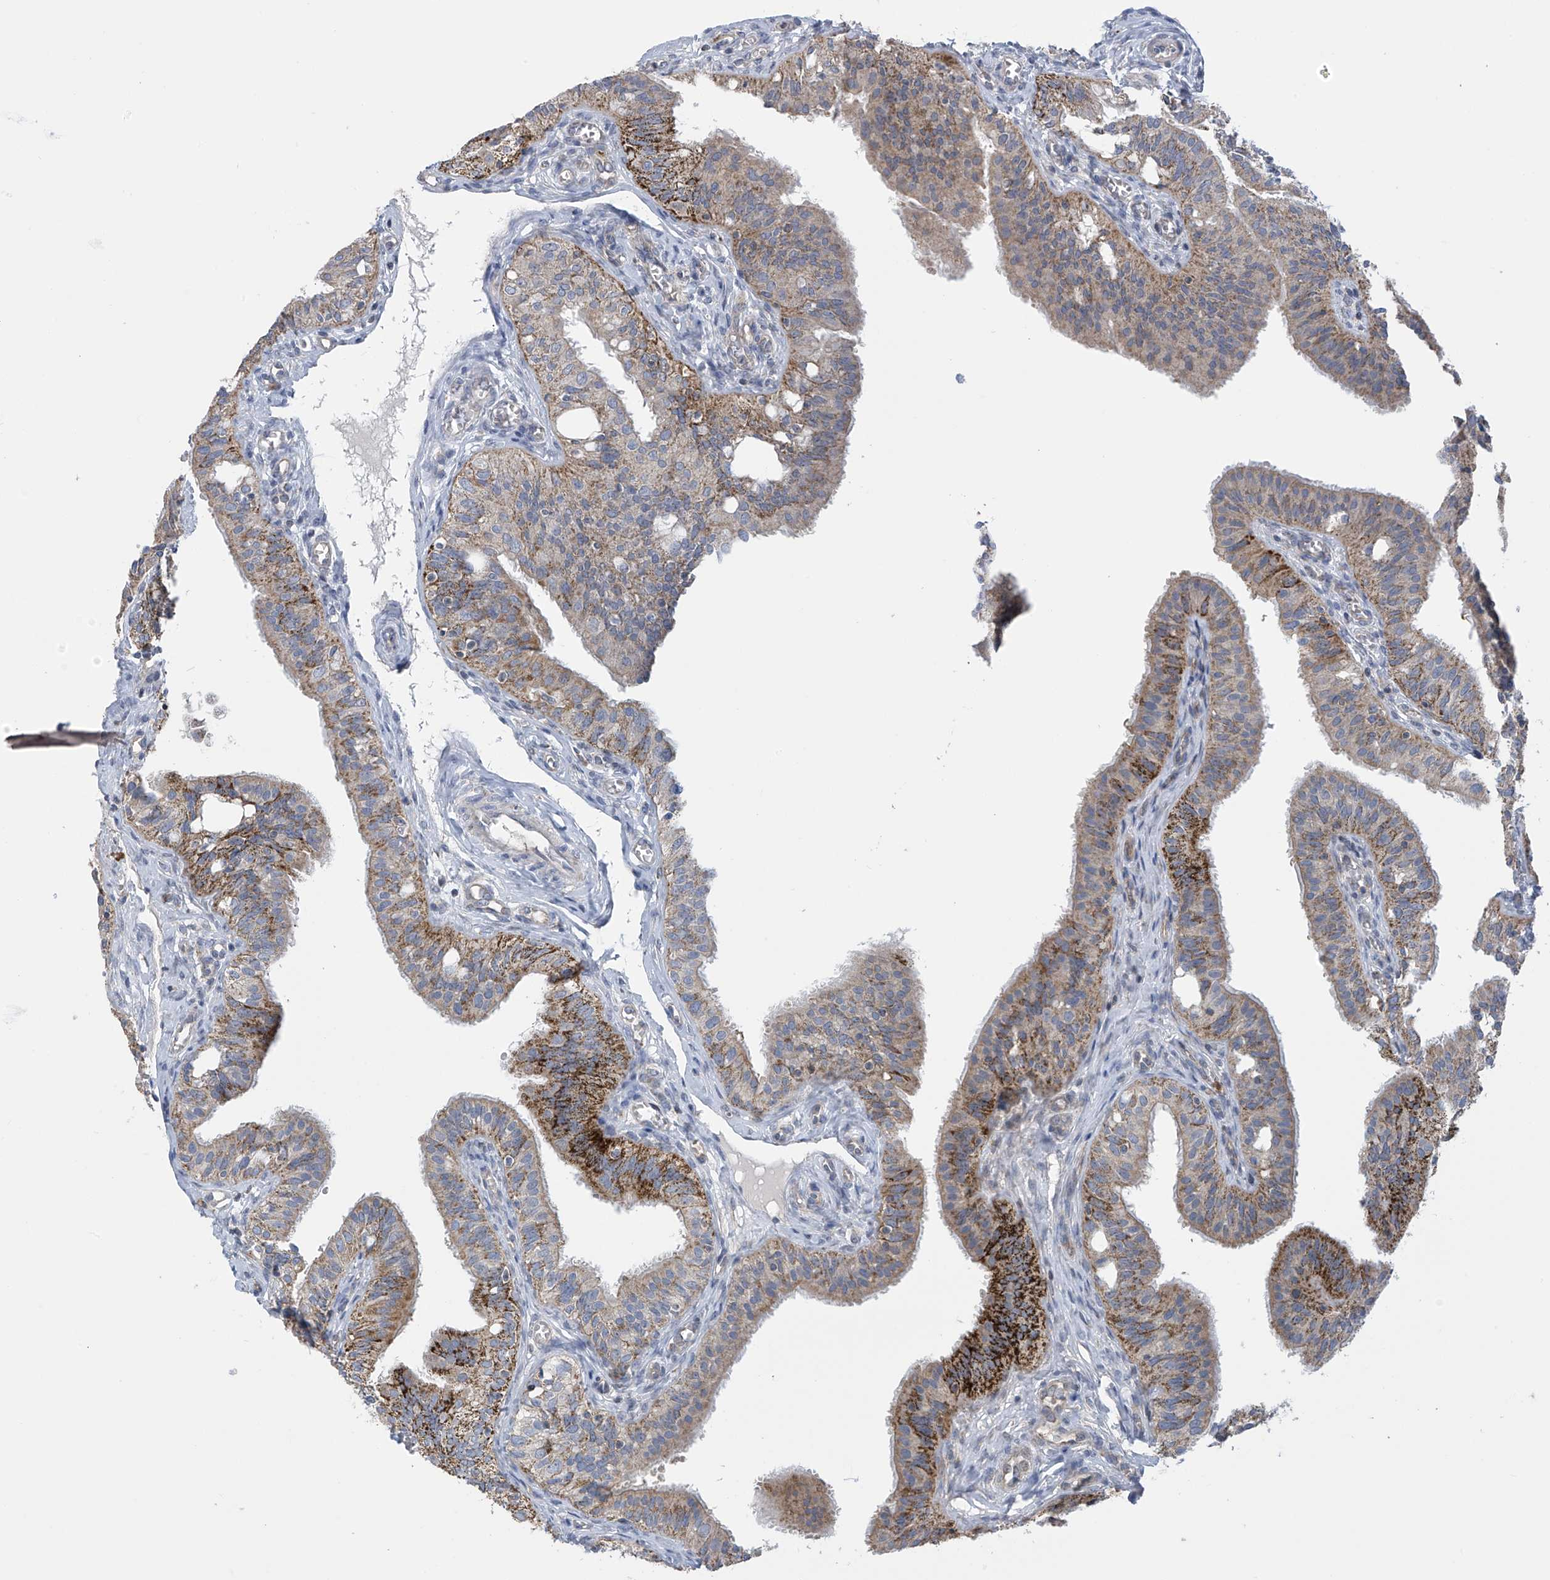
{"staining": {"intensity": "strong", "quantity": "25%-75%", "location": "cytoplasmic/membranous"}, "tissue": "fallopian tube", "cell_type": "Glandular cells", "image_type": "normal", "snomed": [{"axis": "morphology", "description": "Normal tissue, NOS"}, {"axis": "topography", "description": "Fallopian tube"}, {"axis": "topography", "description": "Ovary"}], "caption": "Protein expression analysis of benign fallopian tube displays strong cytoplasmic/membranous expression in about 25%-75% of glandular cells. (DAB IHC with brightfield microscopy, high magnification).", "gene": "SLCO4A1", "patient": {"sex": "female", "age": 42}}